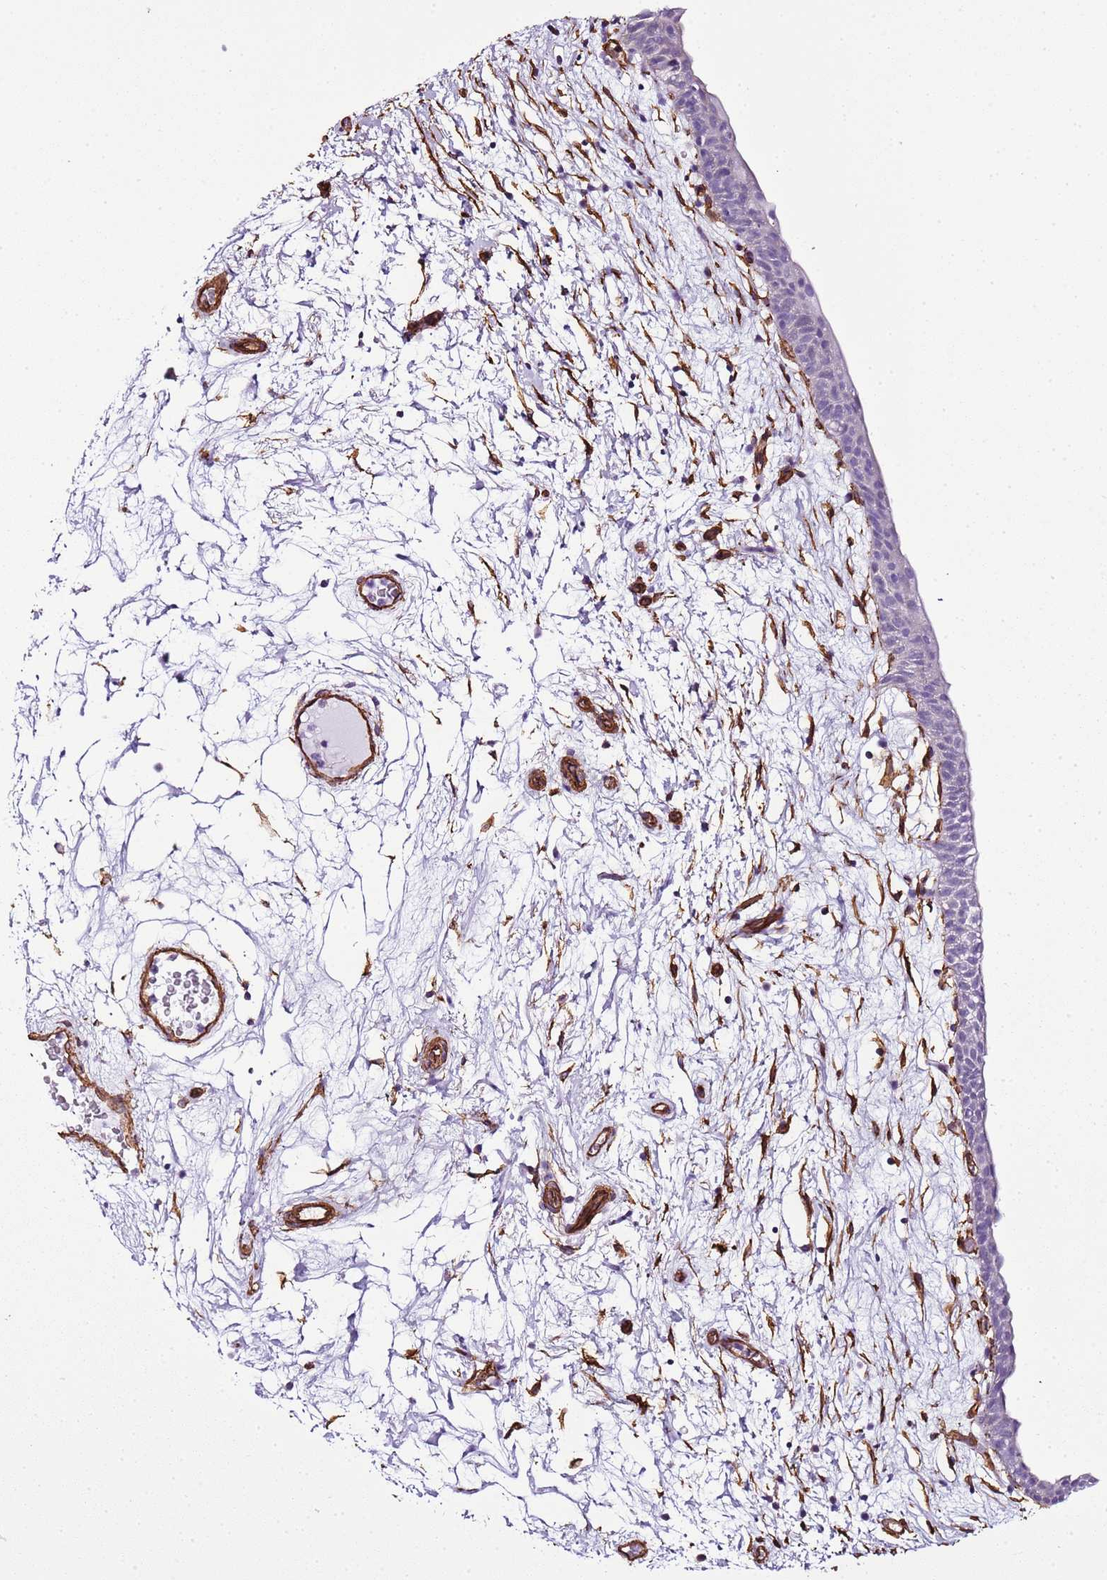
{"staining": {"intensity": "negative", "quantity": "none", "location": "none"}, "tissue": "urinary bladder", "cell_type": "Urothelial cells", "image_type": "normal", "snomed": [{"axis": "morphology", "description": "Normal tissue, NOS"}, {"axis": "topography", "description": "Urinary bladder"}], "caption": "The histopathology image demonstrates no staining of urothelial cells in benign urinary bladder. The staining was performed using DAB to visualize the protein expression in brown, while the nuclei were stained in blue with hematoxylin (Magnification: 20x).", "gene": "CTDSPL", "patient": {"sex": "male", "age": 83}}